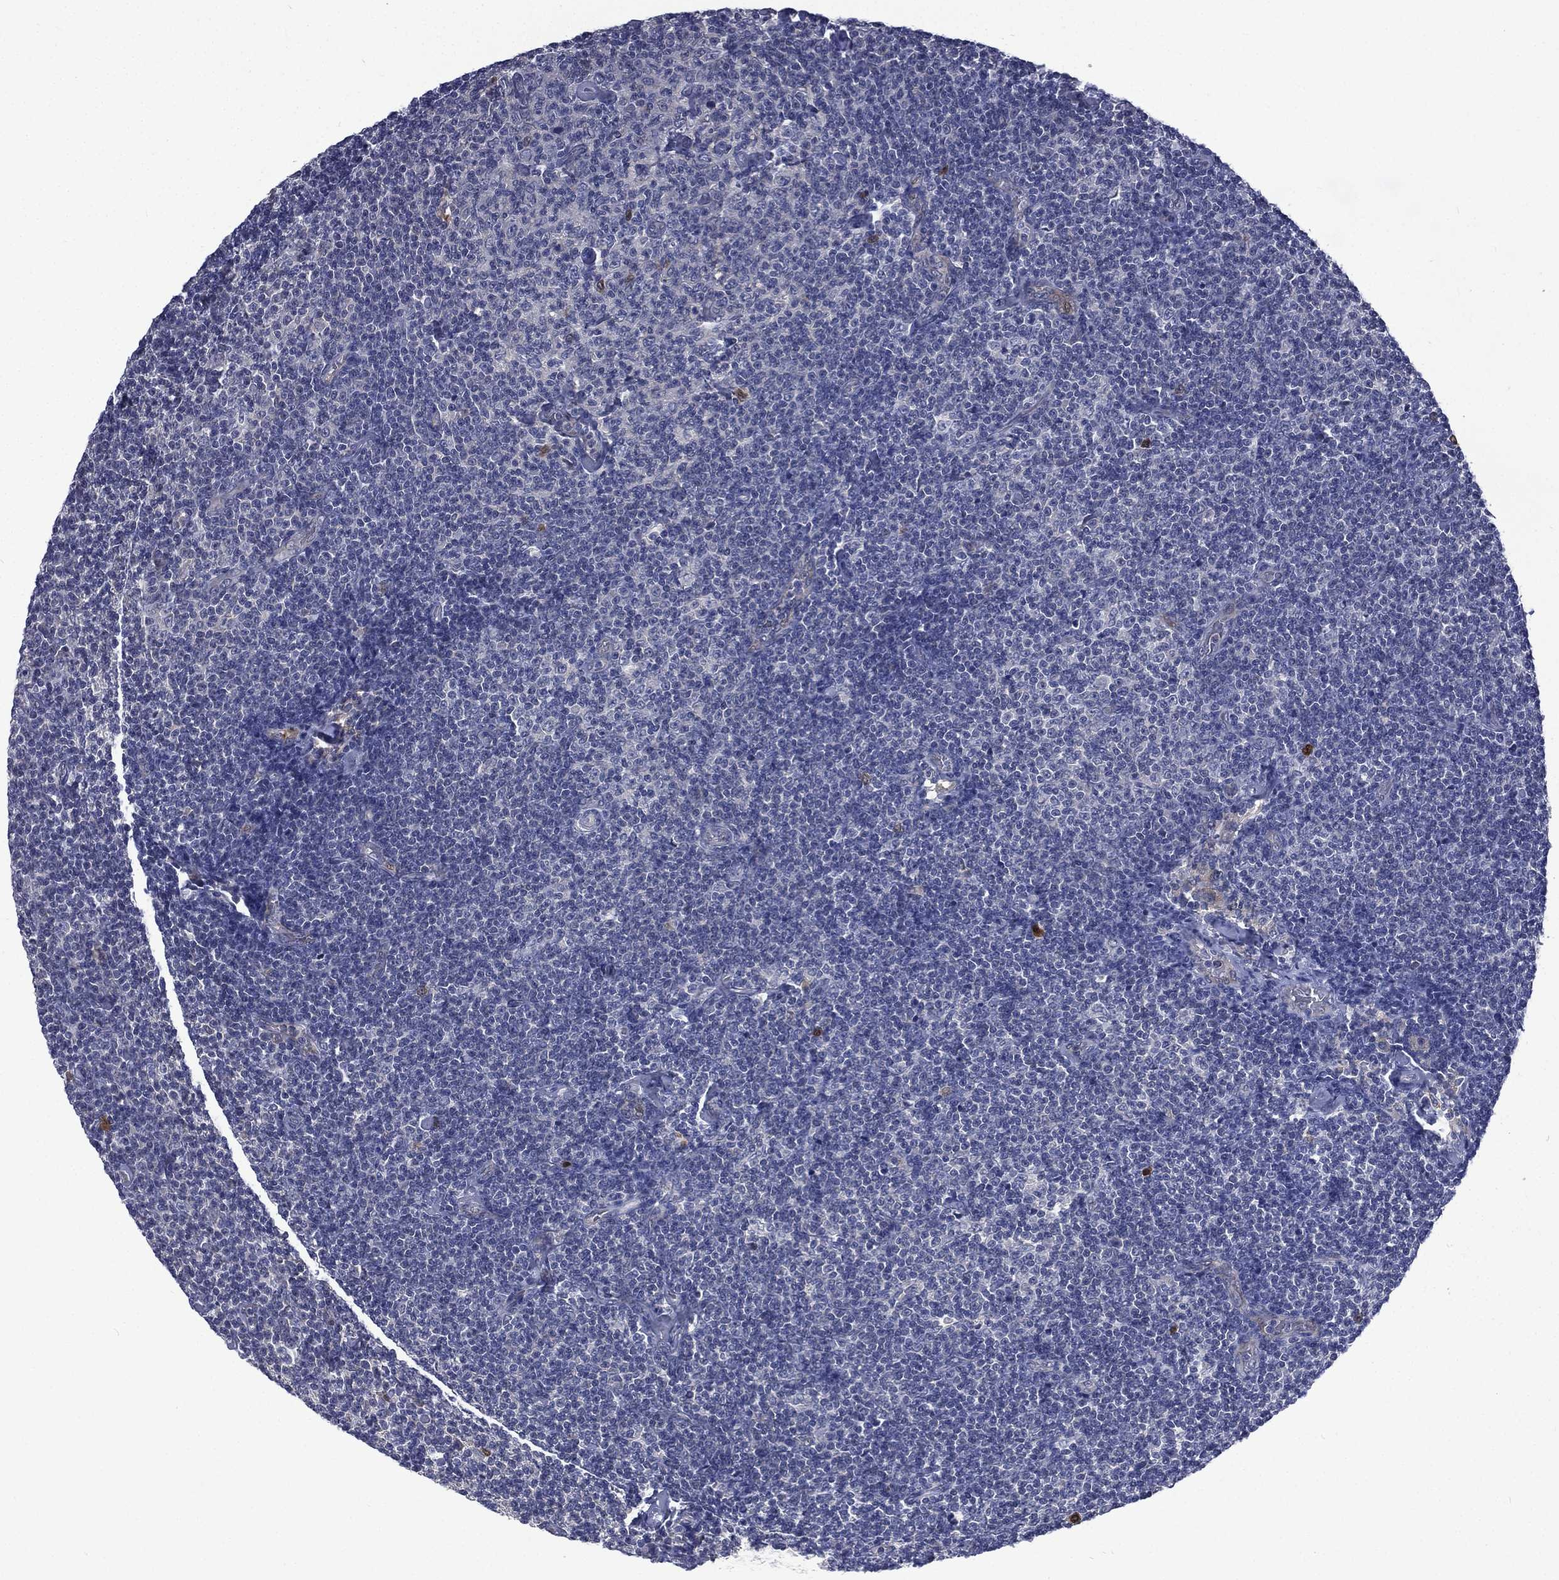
{"staining": {"intensity": "negative", "quantity": "none", "location": "none"}, "tissue": "lymphoma", "cell_type": "Tumor cells", "image_type": "cancer", "snomed": [{"axis": "morphology", "description": "Malignant lymphoma, non-Hodgkin's type, Low grade"}, {"axis": "topography", "description": "Lymph node"}], "caption": "IHC micrograph of lymphoma stained for a protein (brown), which exhibits no positivity in tumor cells.", "gene": "CA12", "patient": {"sex": "male", "age": 81}}